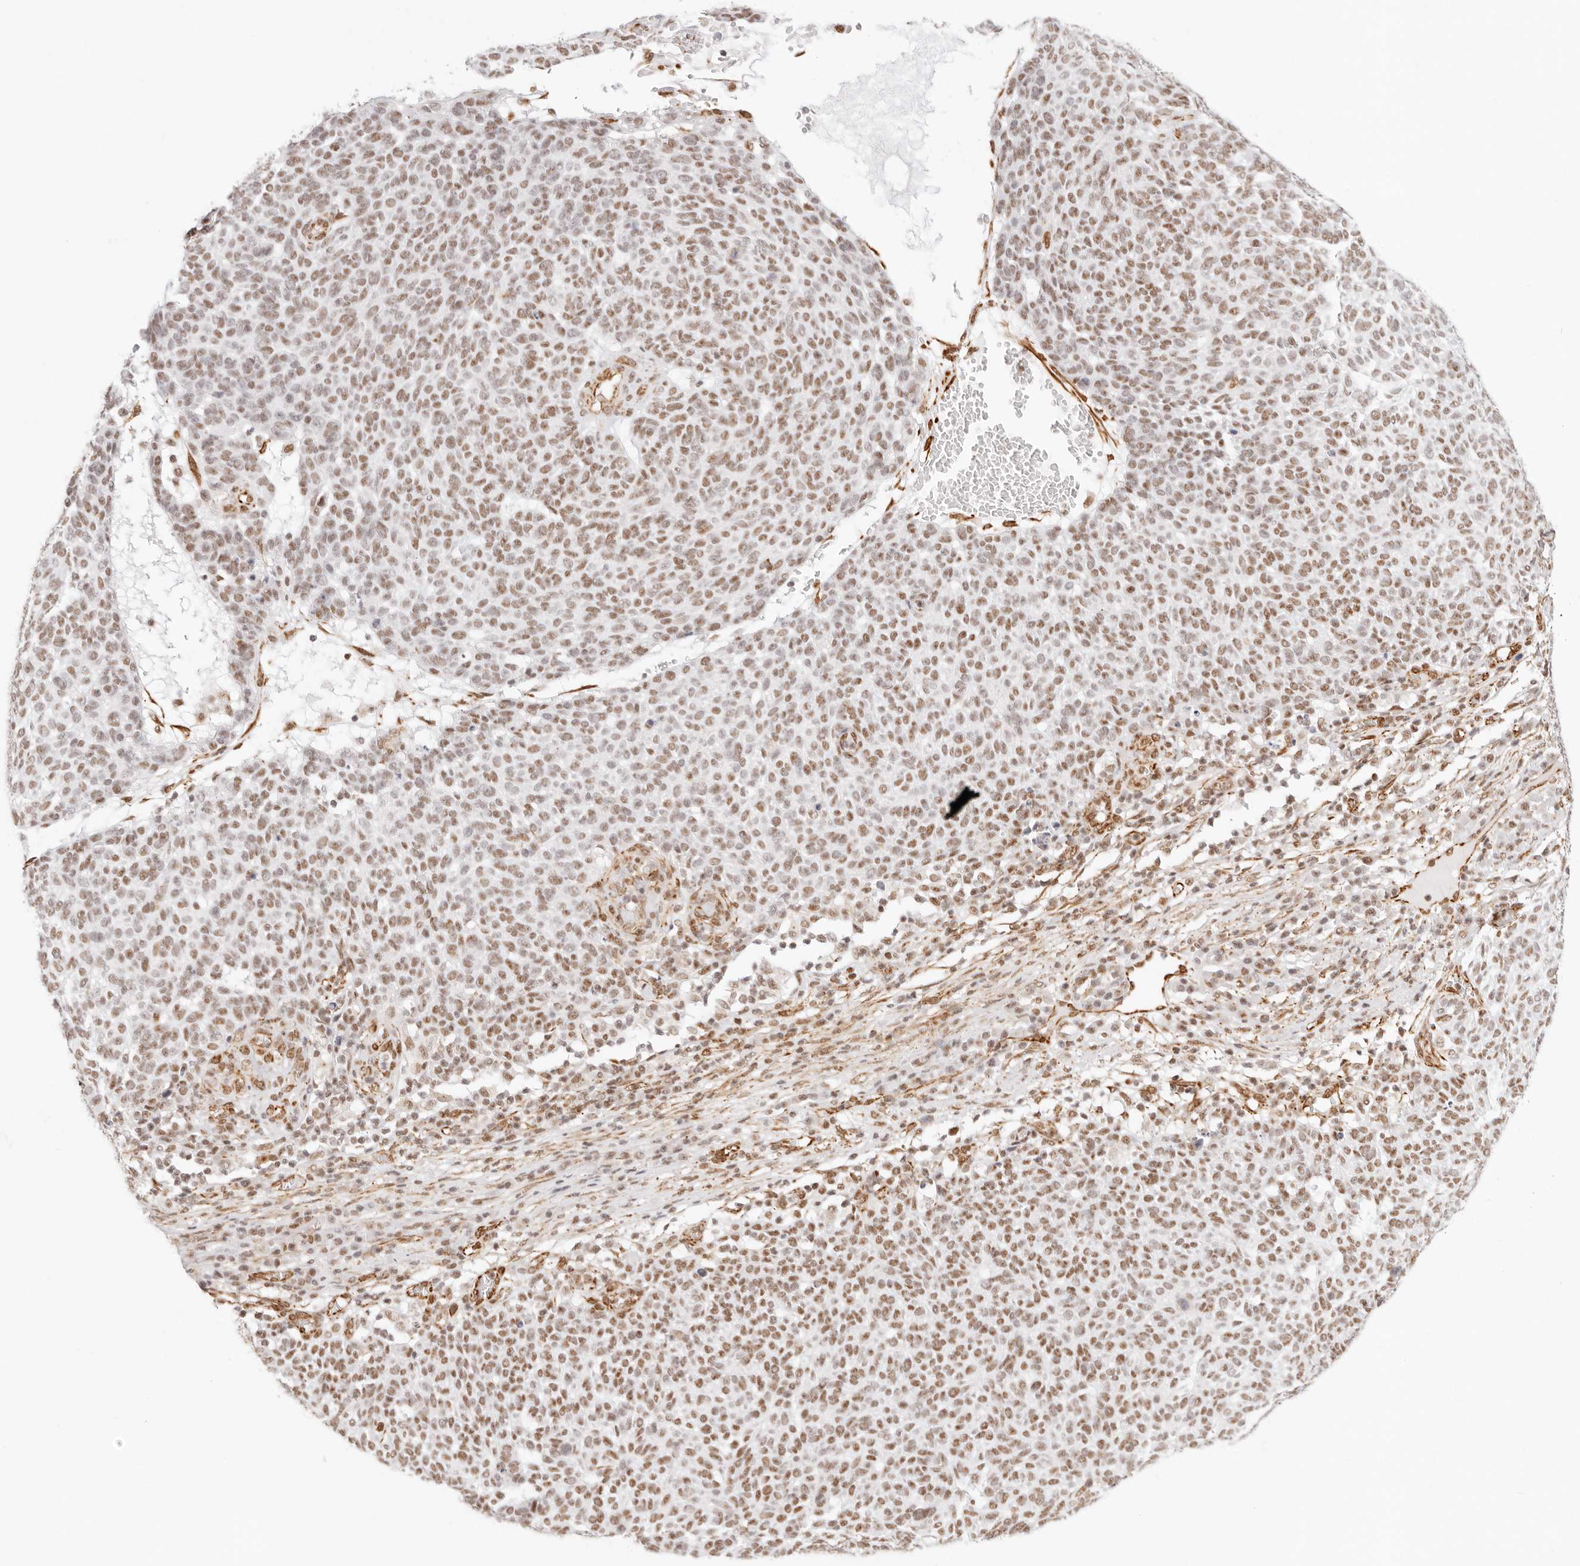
{"staining": {"intensity": "moderate", "quantity": ">75%", "location": "nuclear"}, "tissue": "skin cancer", "cell_type": "Tumor cells", "image_type": "cancer", "snomed": [{"axis": "morphology", "description": "Squamous cell carcinoma, NOS"}, {"axis": "topography", "description": "Skin"}], "caption": "There is medium levels of moderate nuclear expression in tumor cells of squamous cell carcinoma (skin), as demonstrated by immunohistochemical staining (brown color).", "gene": "ZC3H11A", "patient": {"sex": "female", "age": 90}}